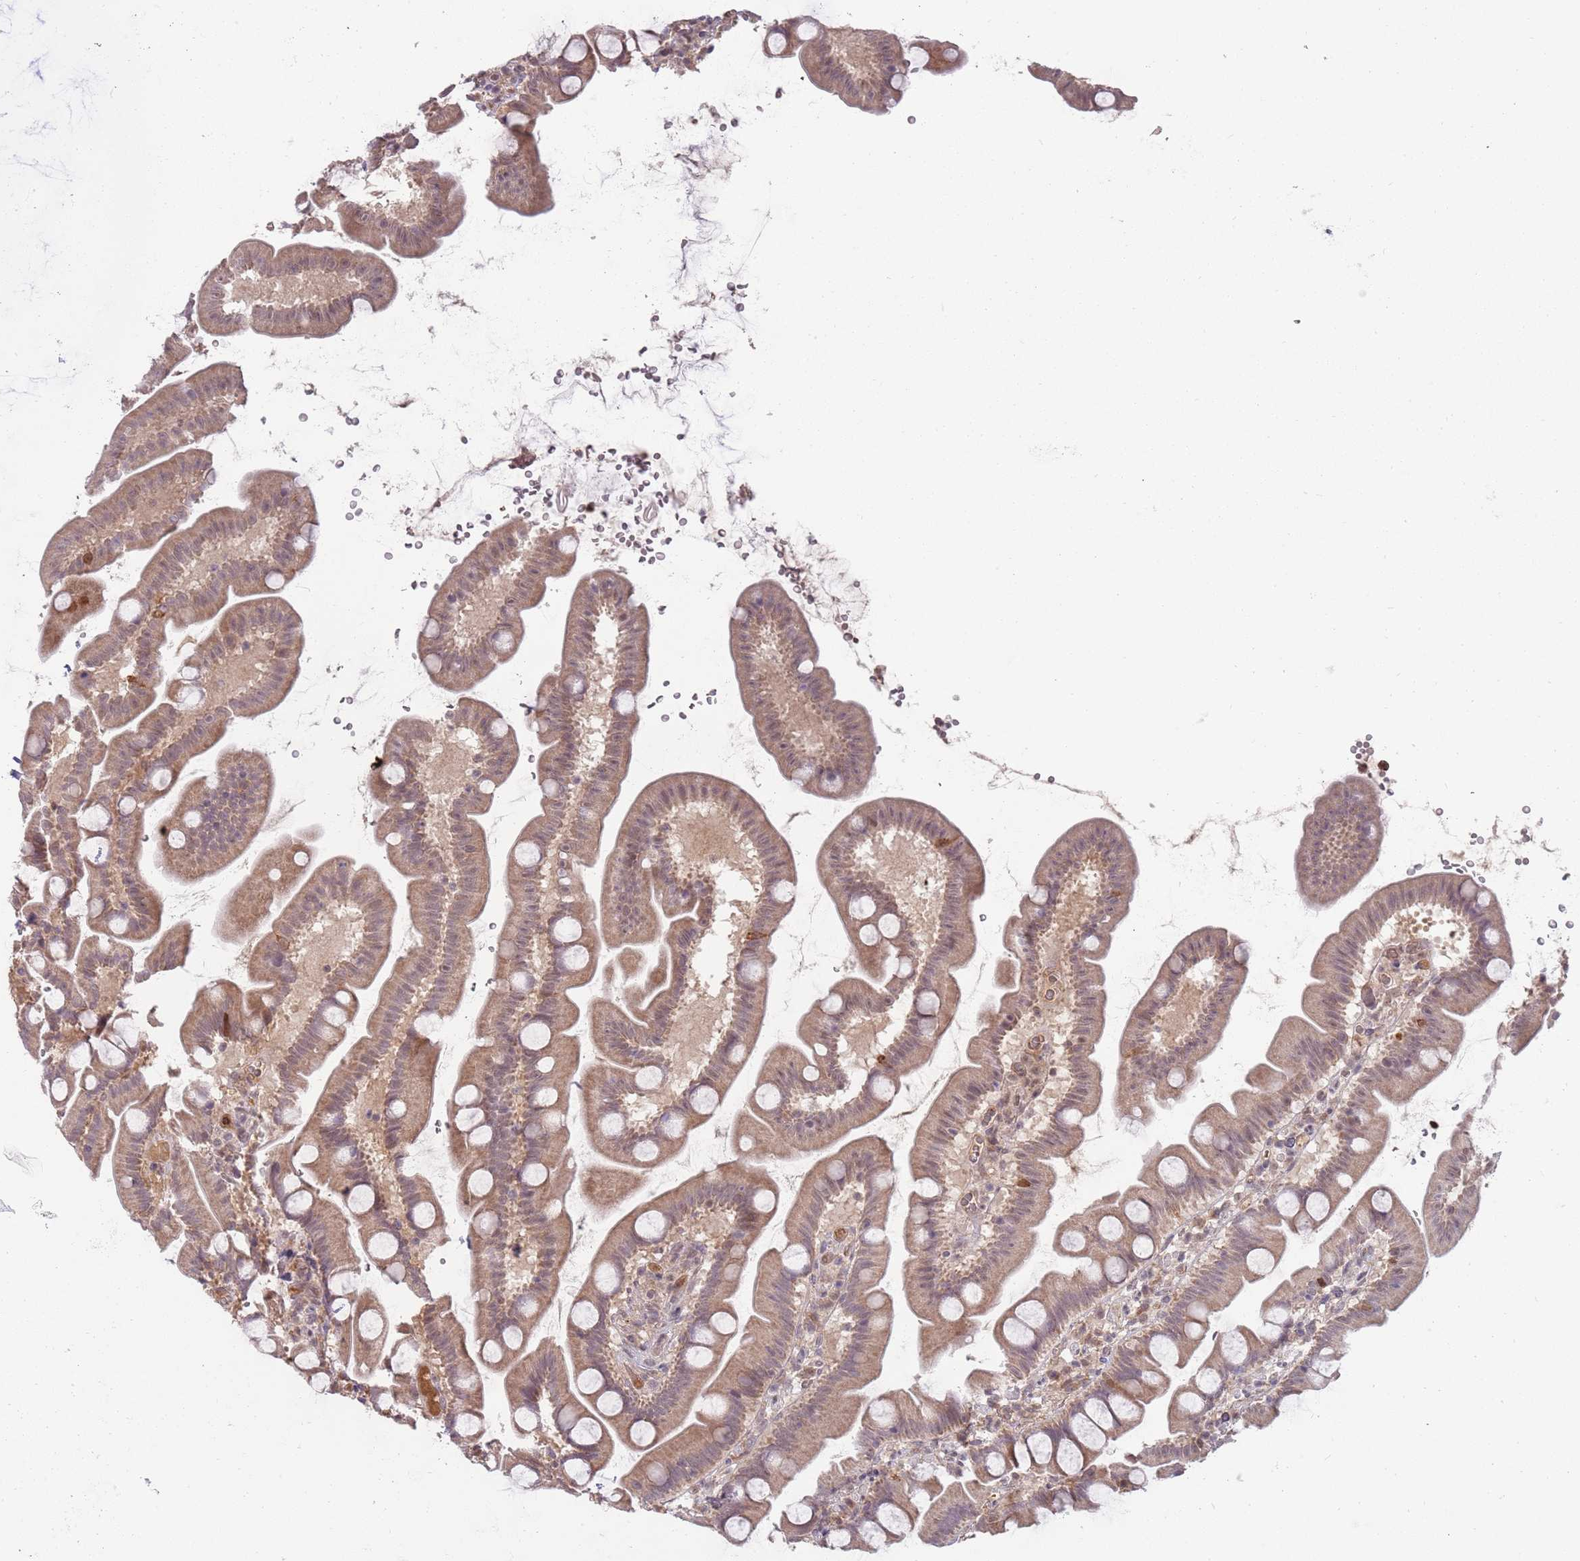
{"staining": {"intensity": "moderate", "quantity": ">75%", "location": "cytoplasmic/membranous"}, "tissue": "small intestine", "cell_type": "Glandular cells", "image_type": "normal", "snomed": [{"axis": "morphology", "description": "Normal tissue, NOS"}, {"axis": "topography", "description": "Small intestine"}], "caption": "IHC image of unremarkable small intestine stained for a protein (brown), which demonstrates medium levels of moderate cytoplasmic/membranous staining in about >75% of glandular cells.", "gene": "NBPF4", "patient": {"sex": "female", "age": 68}}